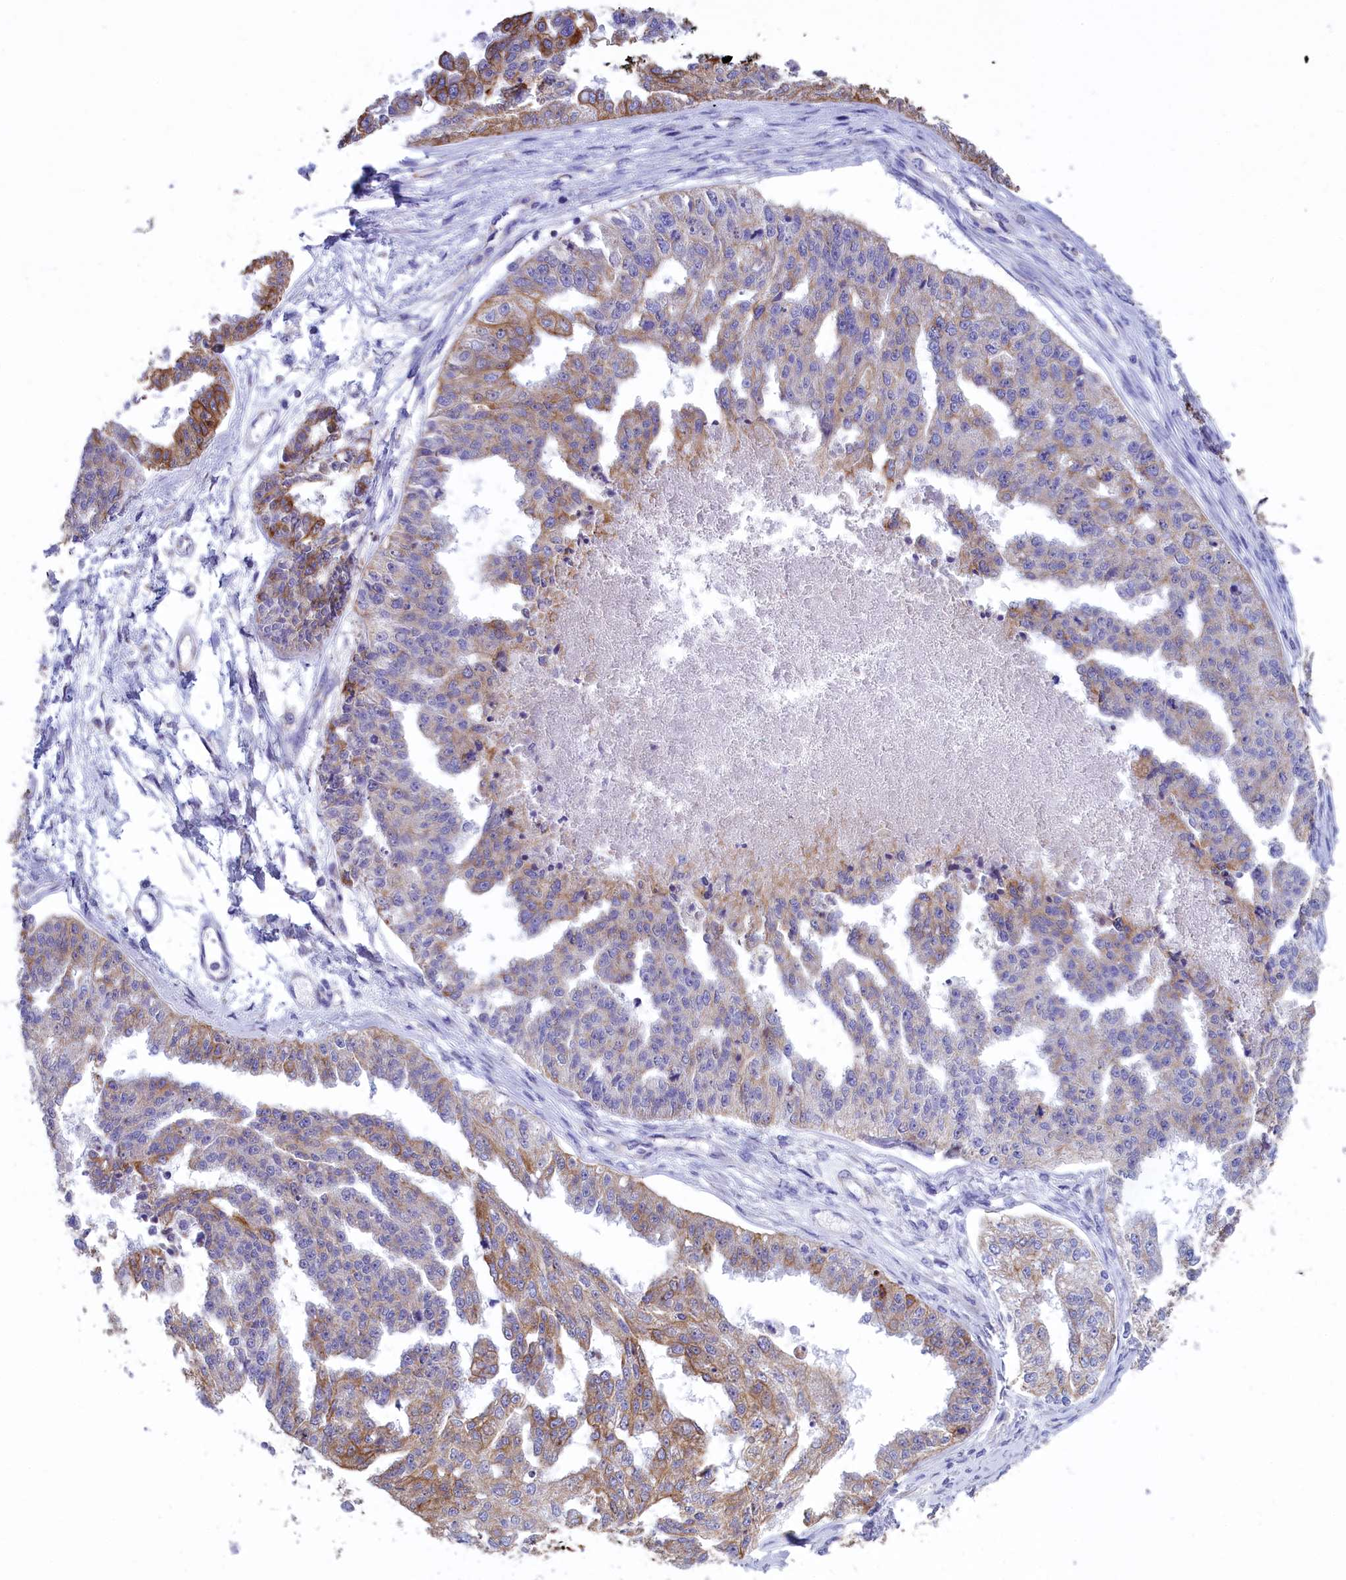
{"staining": {"intensity": "moderate", "quantity": "<25%", "location": "cytoplasmic/membranous"}, "tissue": "ovarian cancer", "cell_type": "Tumor cells", "image_type": "cancer", "snomed": [{"axis": "morphology", "description": "Cystadenocarcinoma, serous, NOS"}, {"axis": "topography", "description": "Ovary"}], "caption": "Approximately <25% of tumor cells in ovarian serous cystadenocarcinoma show moderate cytoplasmic/membranous protein staining as visualized by brown immunohistochemical staining.", "gene": "GATB", "patient": {"sex": "female", "age": 58}}